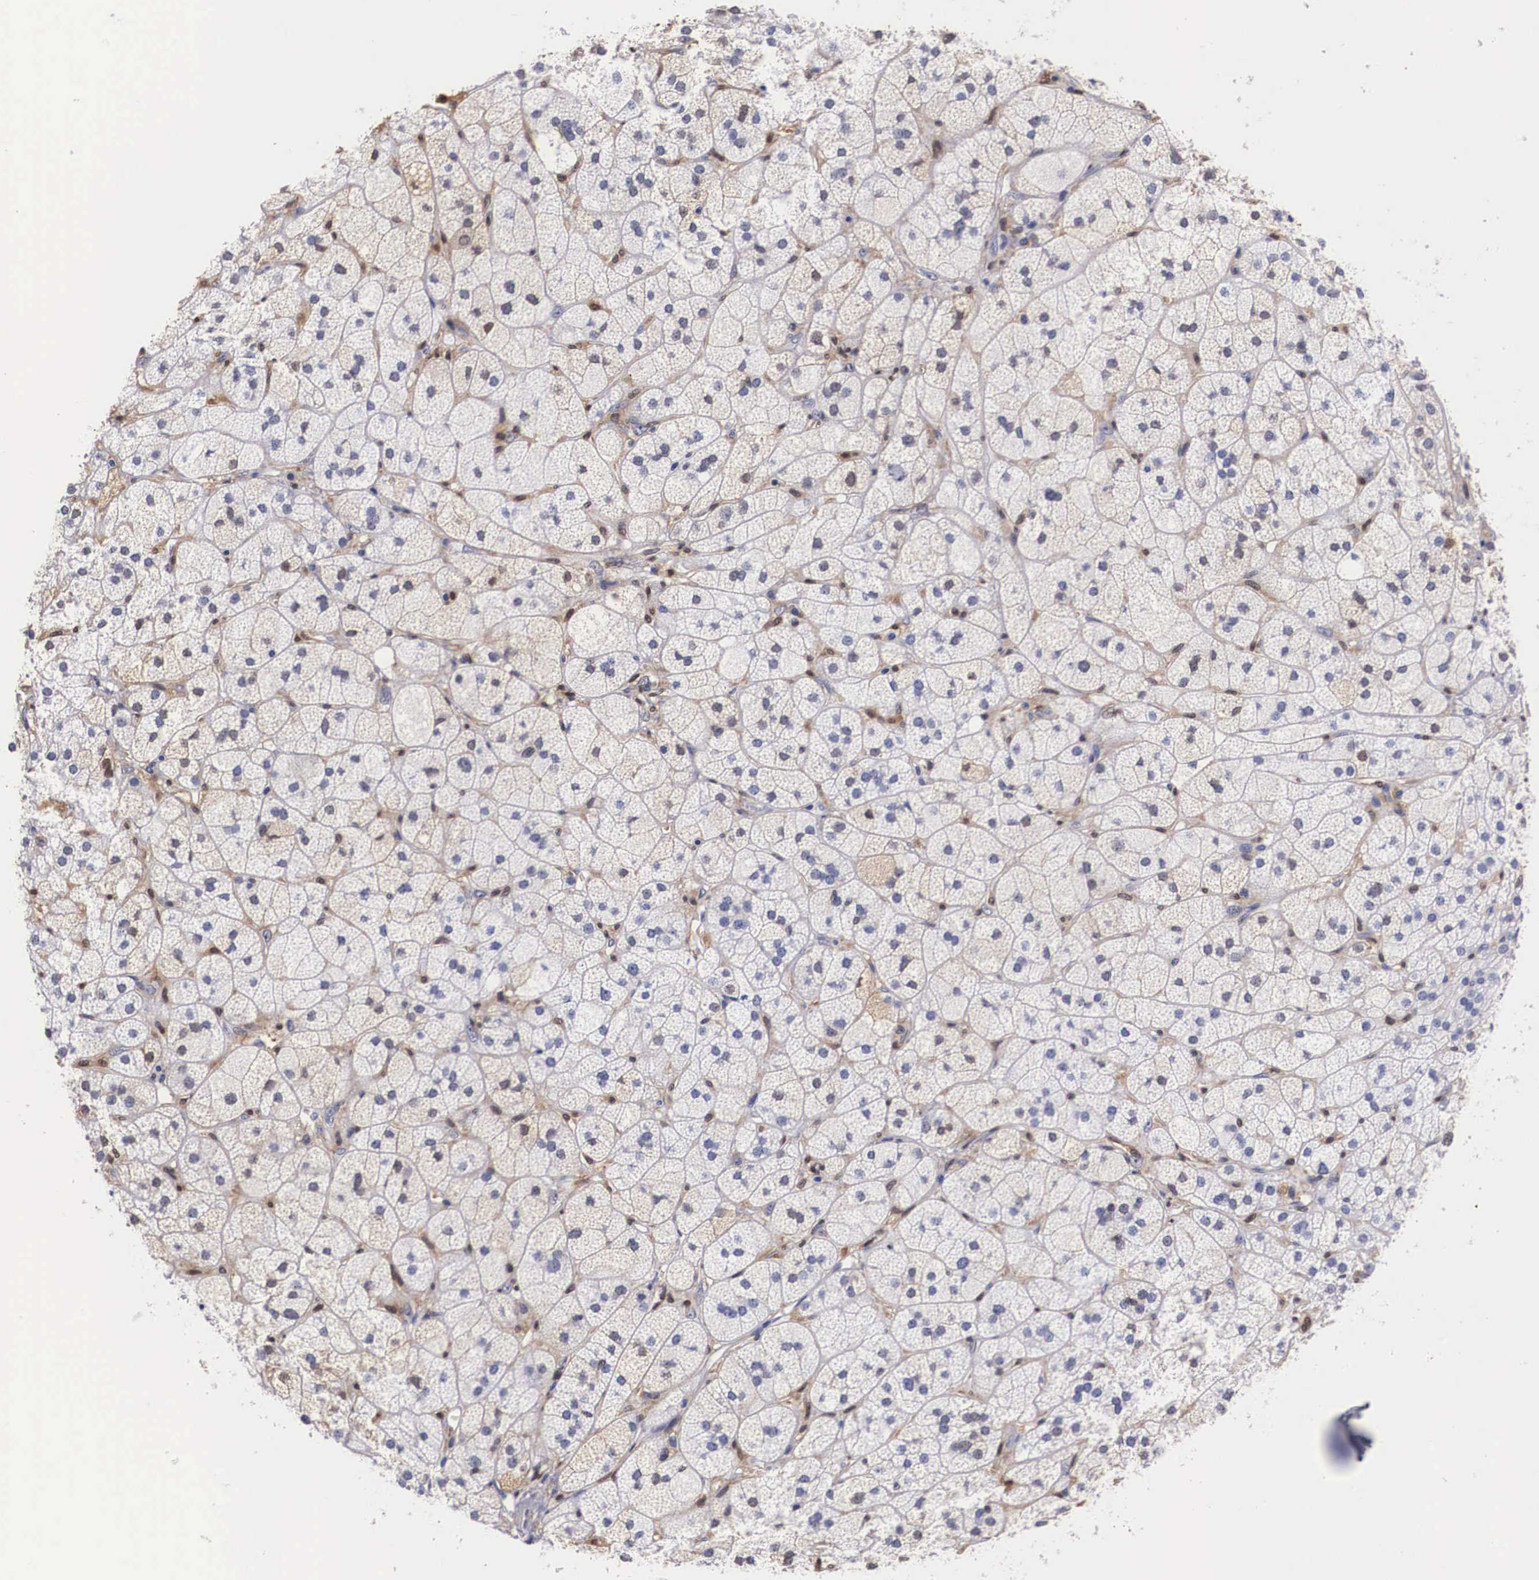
{"staining": {"intensity": "weak", "quantity": "25%-75%", "location": "cytoplasmic/membranous"}, "tissue": "adrenal gland", "cell_type": "Glandular cells", "image_type": "normal", "snomed": [{"axis": "morphology", "description": "Normal tissue, NOS"}, {"axis": "topography", "description": "Adrenal gland"}], "caption": "High-magnification brightfield microscopy of benign adrenal gland stained with DAB (brown) and counterstained with hematoxylin (blue). glandular cells exhibit weak cytoplasmic/membranous positivity is identified in approximately25%-75% of cells. Nuclei are stained in blue.", "gene": "RENBP", "patient": {"sex": "female", "age": 60}}